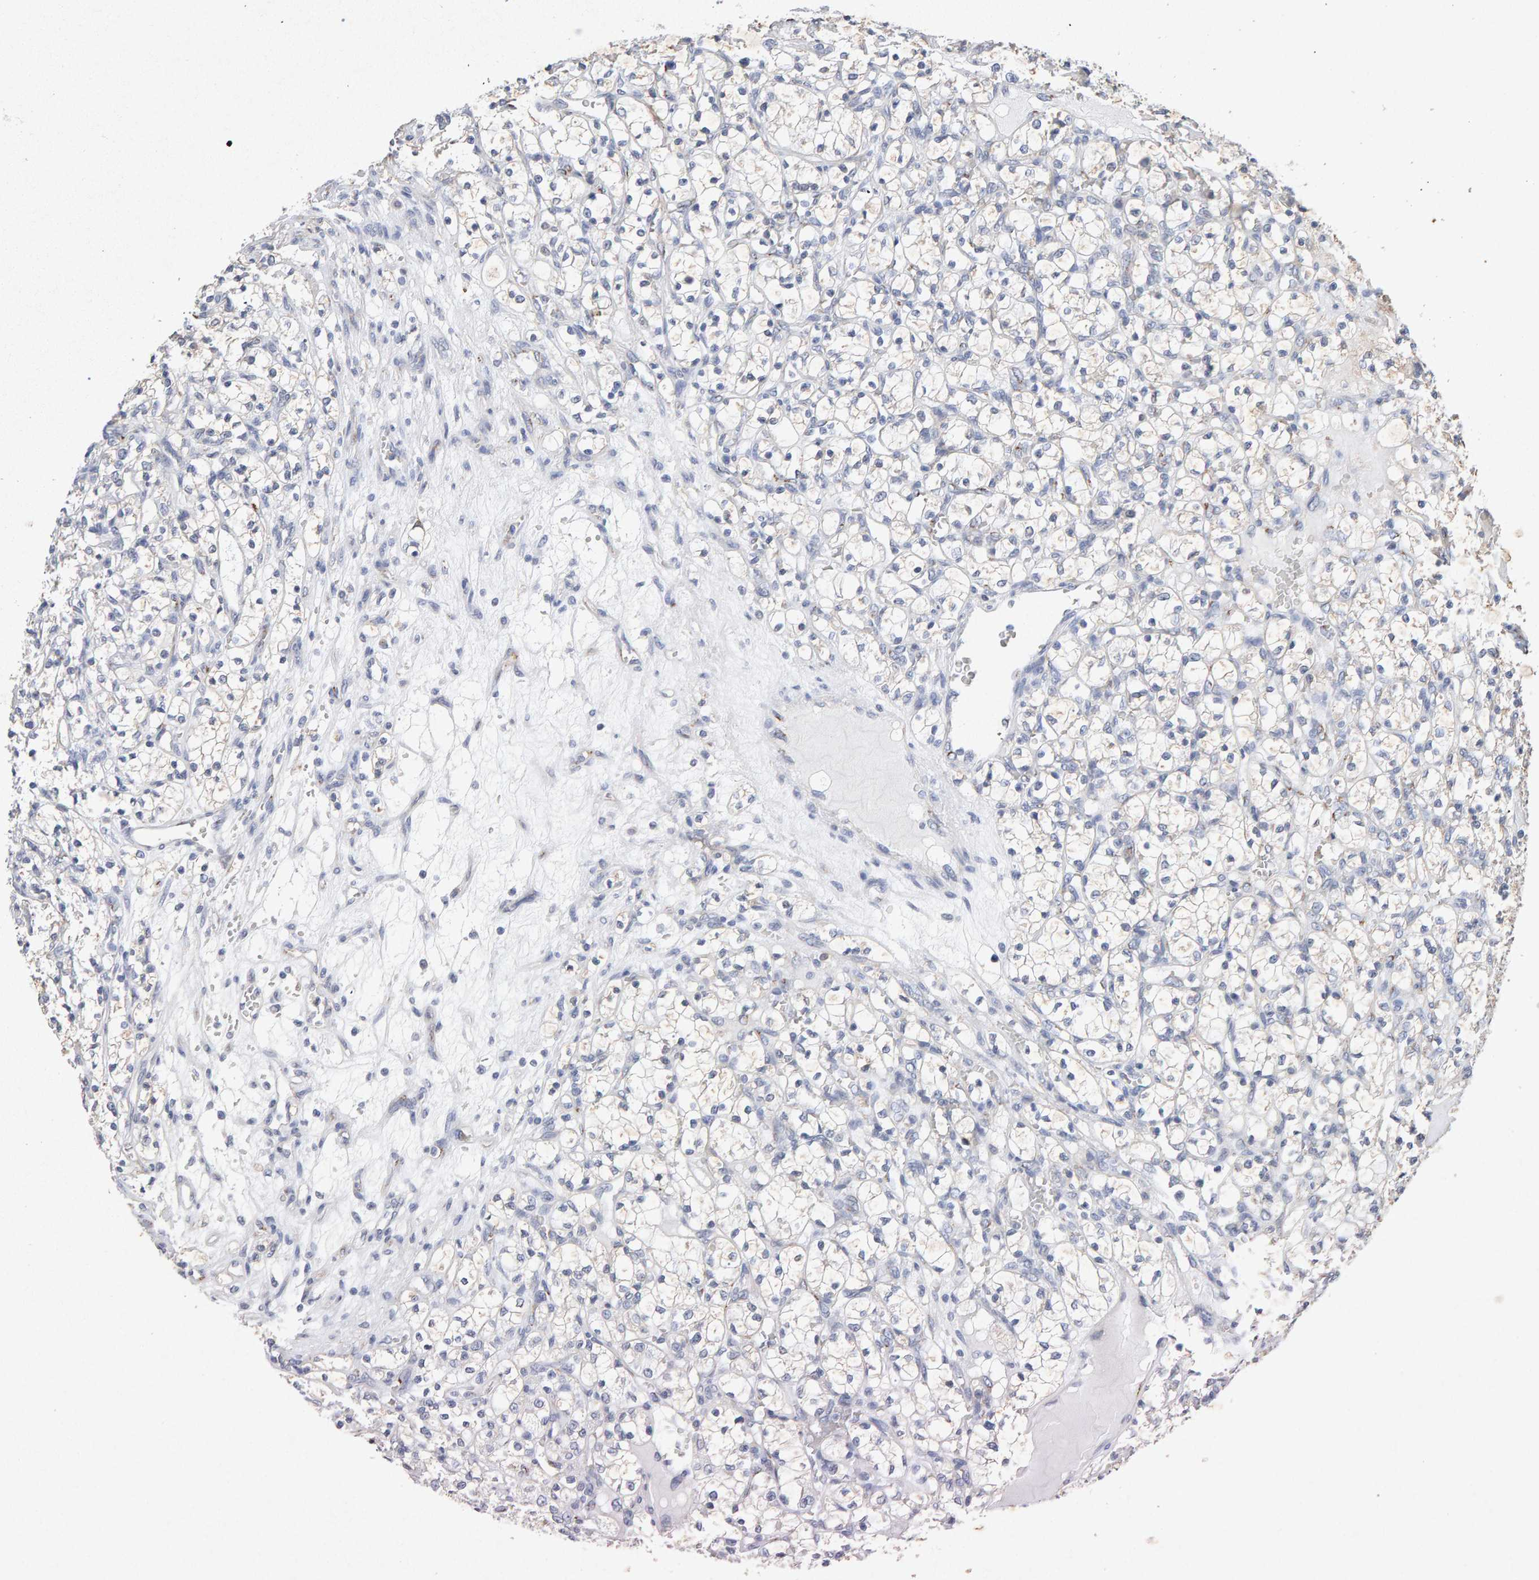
{"staining": {"intensity": "negative", "quantity": "none", "location": "none"}, "tissue": "renal cancer", "cell_type": "Tumor cells", "image_type": "cancer", "snomed": [{"axis": "morphology", "description": "Adenocarcinoma, NOS"}, {"axis": "topography", "description": "Kidney"}], "caption": "Immunohistochemistry of human renal cancer (adenocarcinoma) displays no expression in tumor cells.", "gene": "PTPRM", "patient": {"sex": "female", "age": 69}}